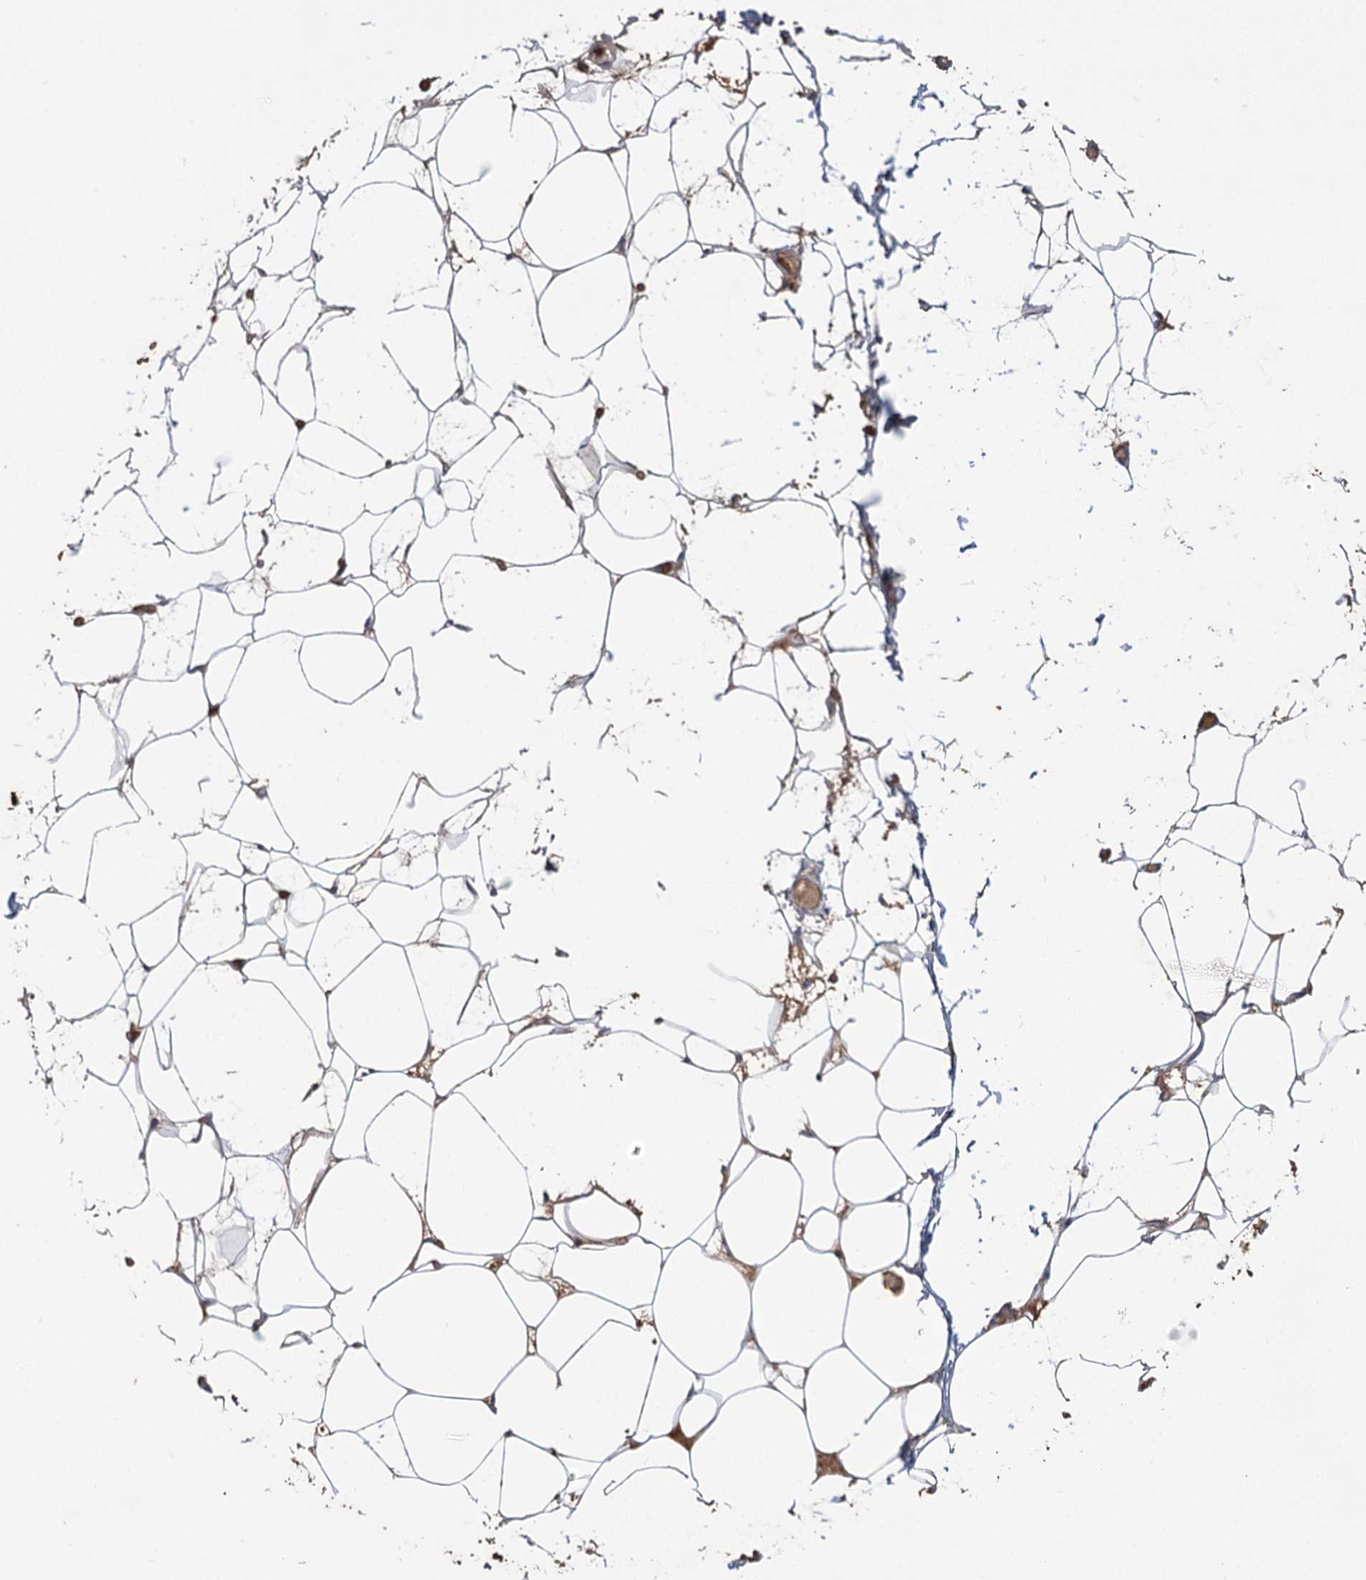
{"staining": {"intensity": "weak", "quantity": ">75%", "location": "cytoplasmic/membranous"}, "tissue": "adipose tissue", "cell_type": "Adipocytes", "image_type": "normal", "snomed": [{"axis": "morphology", "description": "Normal tissue, NOS"}, {"axis": "topography", "description": "Breast"}], "caption": "The micrograph displays staining of benign adipose tissue, revealing weak cytoplasmic/membranous protein positivity (brown color) within adipocytes. The protein is stained brown, and the nuclei are stained in blue (DAB (3,3'-diaminobenzidine) IHC with brightfield microscopy, high magnification).", "gene": "TRUB1", "patient": {"sex": "female", "age": 23}}